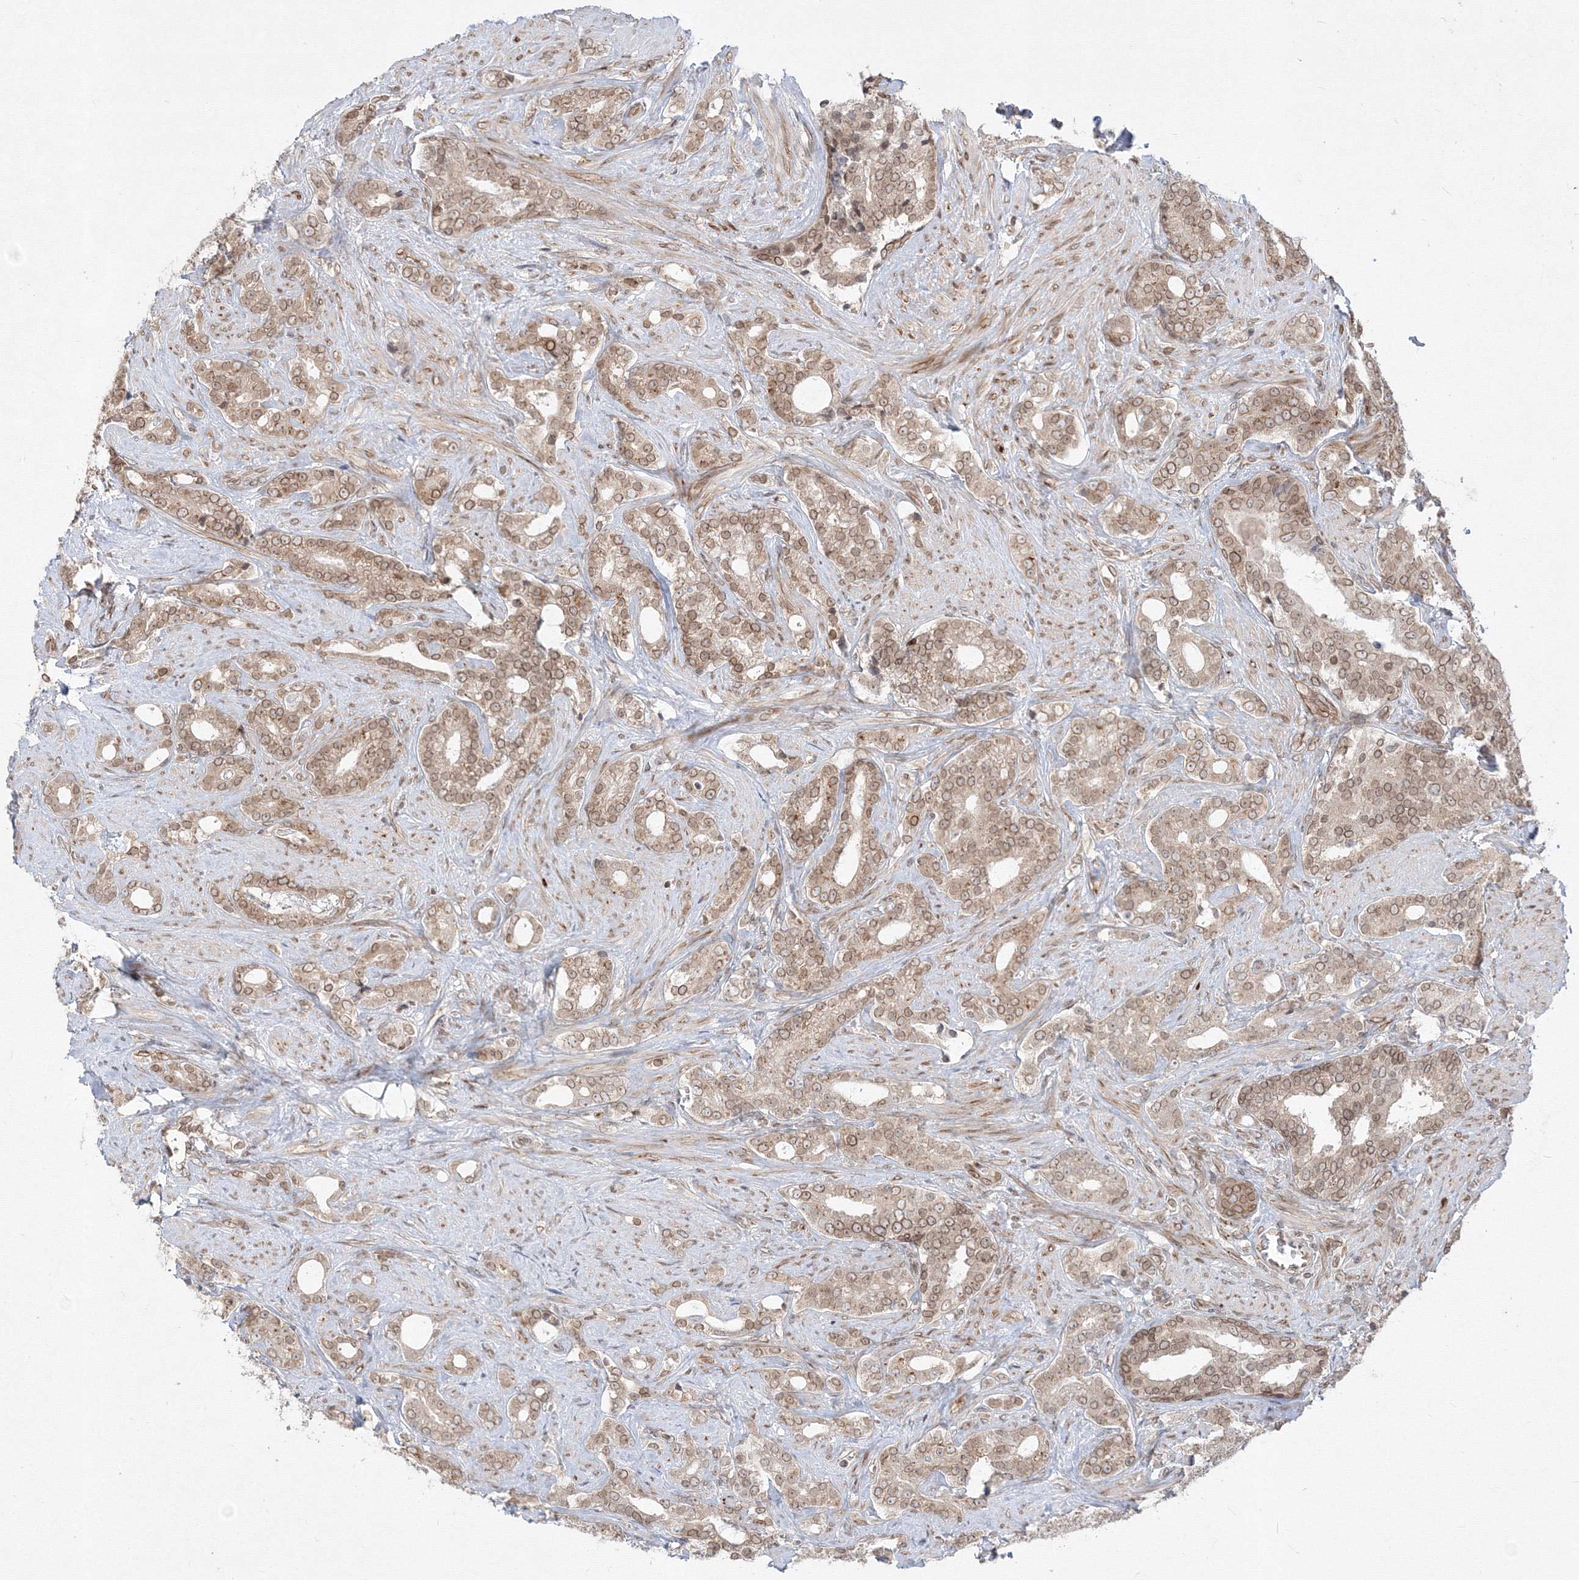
{"staining": {"intensity": "moderate", "quantity": ">75%", "location": "cytoplasmic/membranous,nuclear"}, "tissue": "prostate cancer", "cell_type": "Tumor cells", "image_type": "cancer", "snomed": [{"axis": "morphology", "description": "Adenocarcinoma, High grade"}, {"axis": "topography", "description": "Prostate and seminal vesicle, NOS"}], "caption": "A brown stain highlights moderate cytoplasmic/membranous and nuclear staining of a protein in human adenocarcinoma (high-grade) (prostate) tumor cells.", "gene": "DNAJB2", "patient": {"sex": "male", "age": 67}}